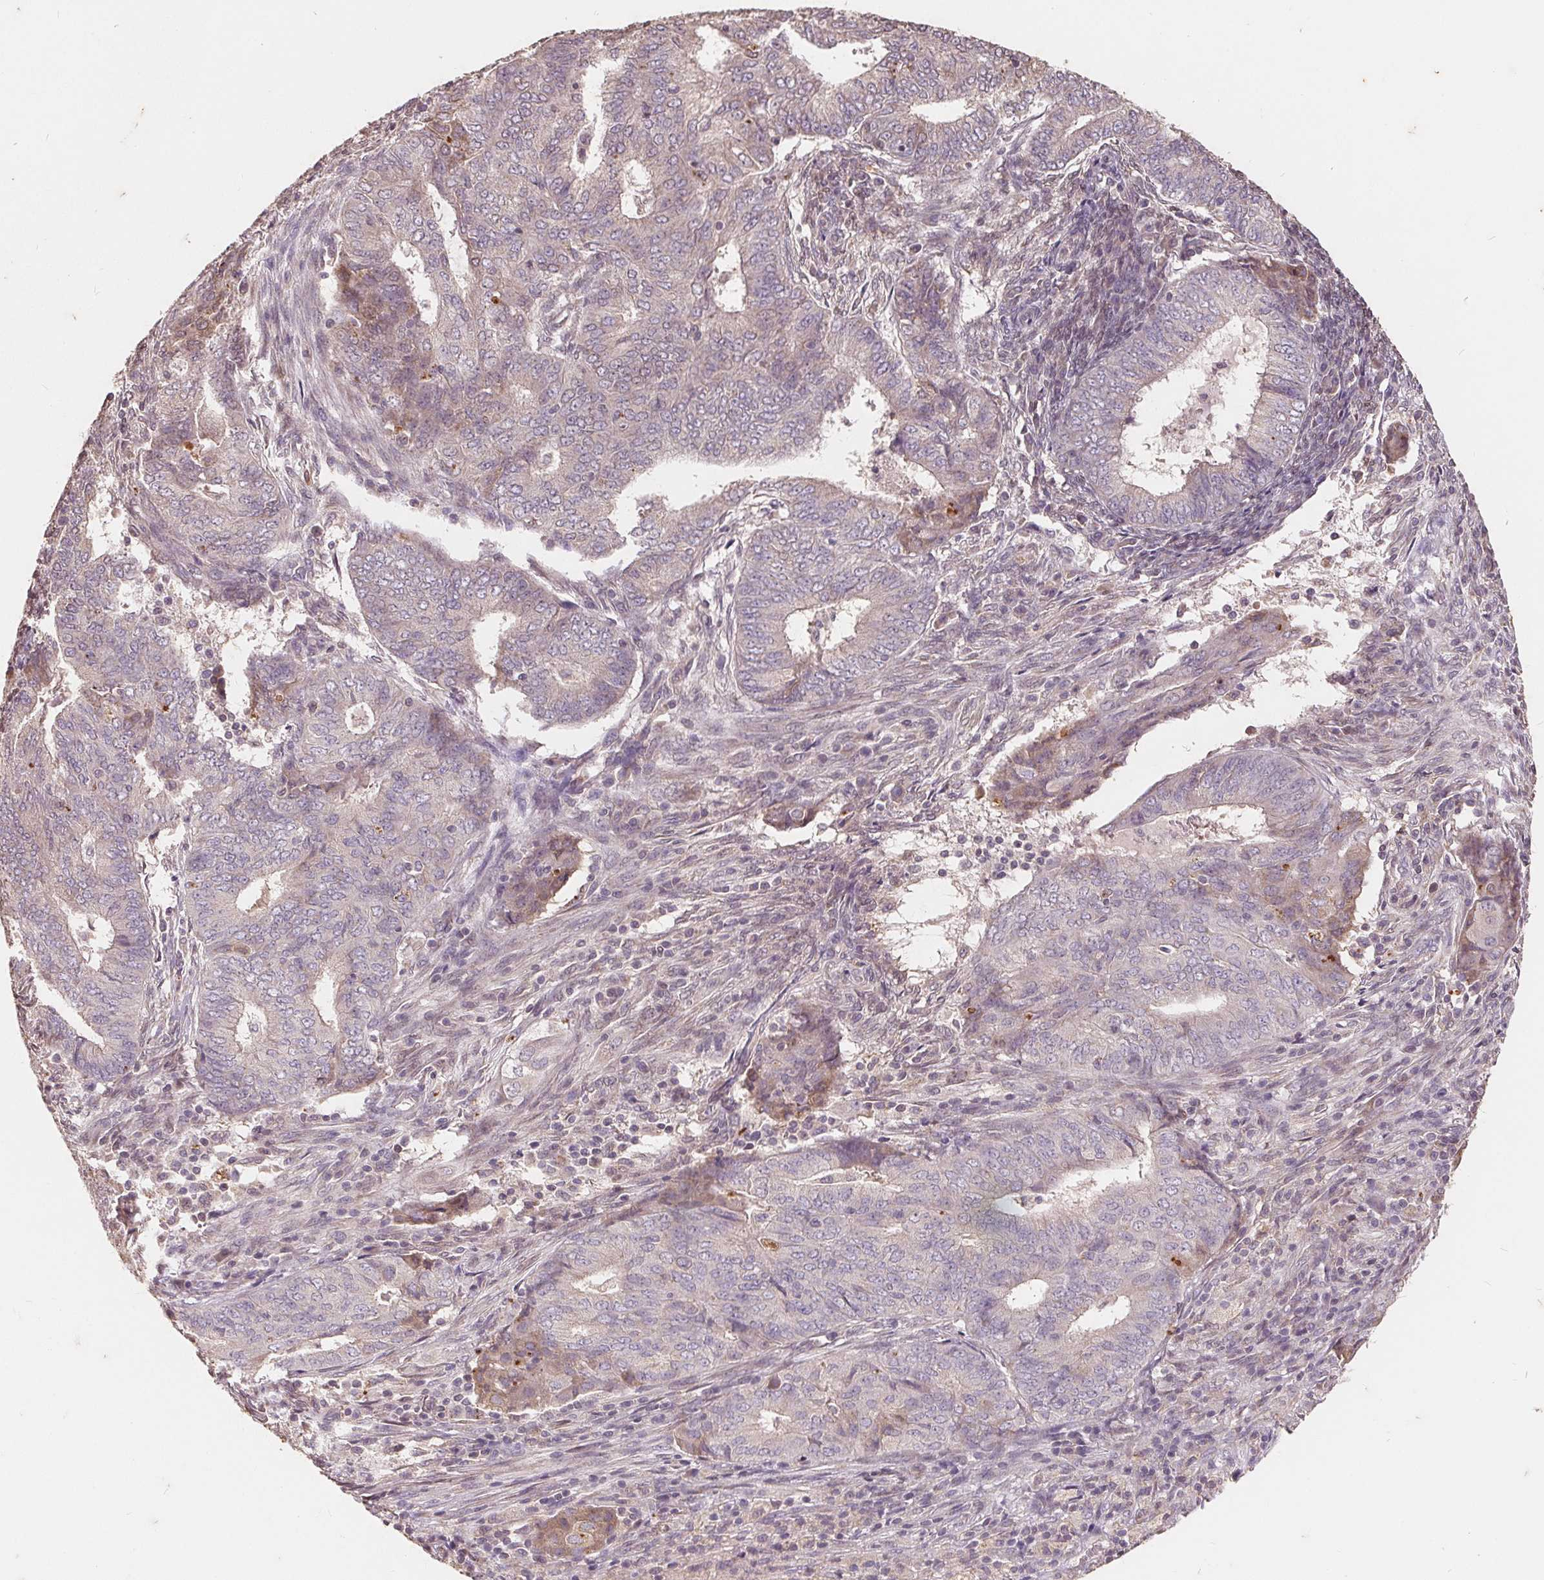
{"staining": {"intensity": "weak", "quantity": "<25%", "location": "cytoplasmic/membranous"}, "tissue": "endometrial cancer", "cell_type": "Tumor cells", "image_type": "cancer", "snomed": [{"axis": "morphology", "description": "Adenocarcinoma, NOS"}, {"axis": "topography", "description": "Endometrium"}], "caption": "The photomicrograph exhibits no significant expression in tumor cells of endometrial adenocarcinoma.", "gene": "CDIPT", "patient": {"sex": "female", "age": 62}}